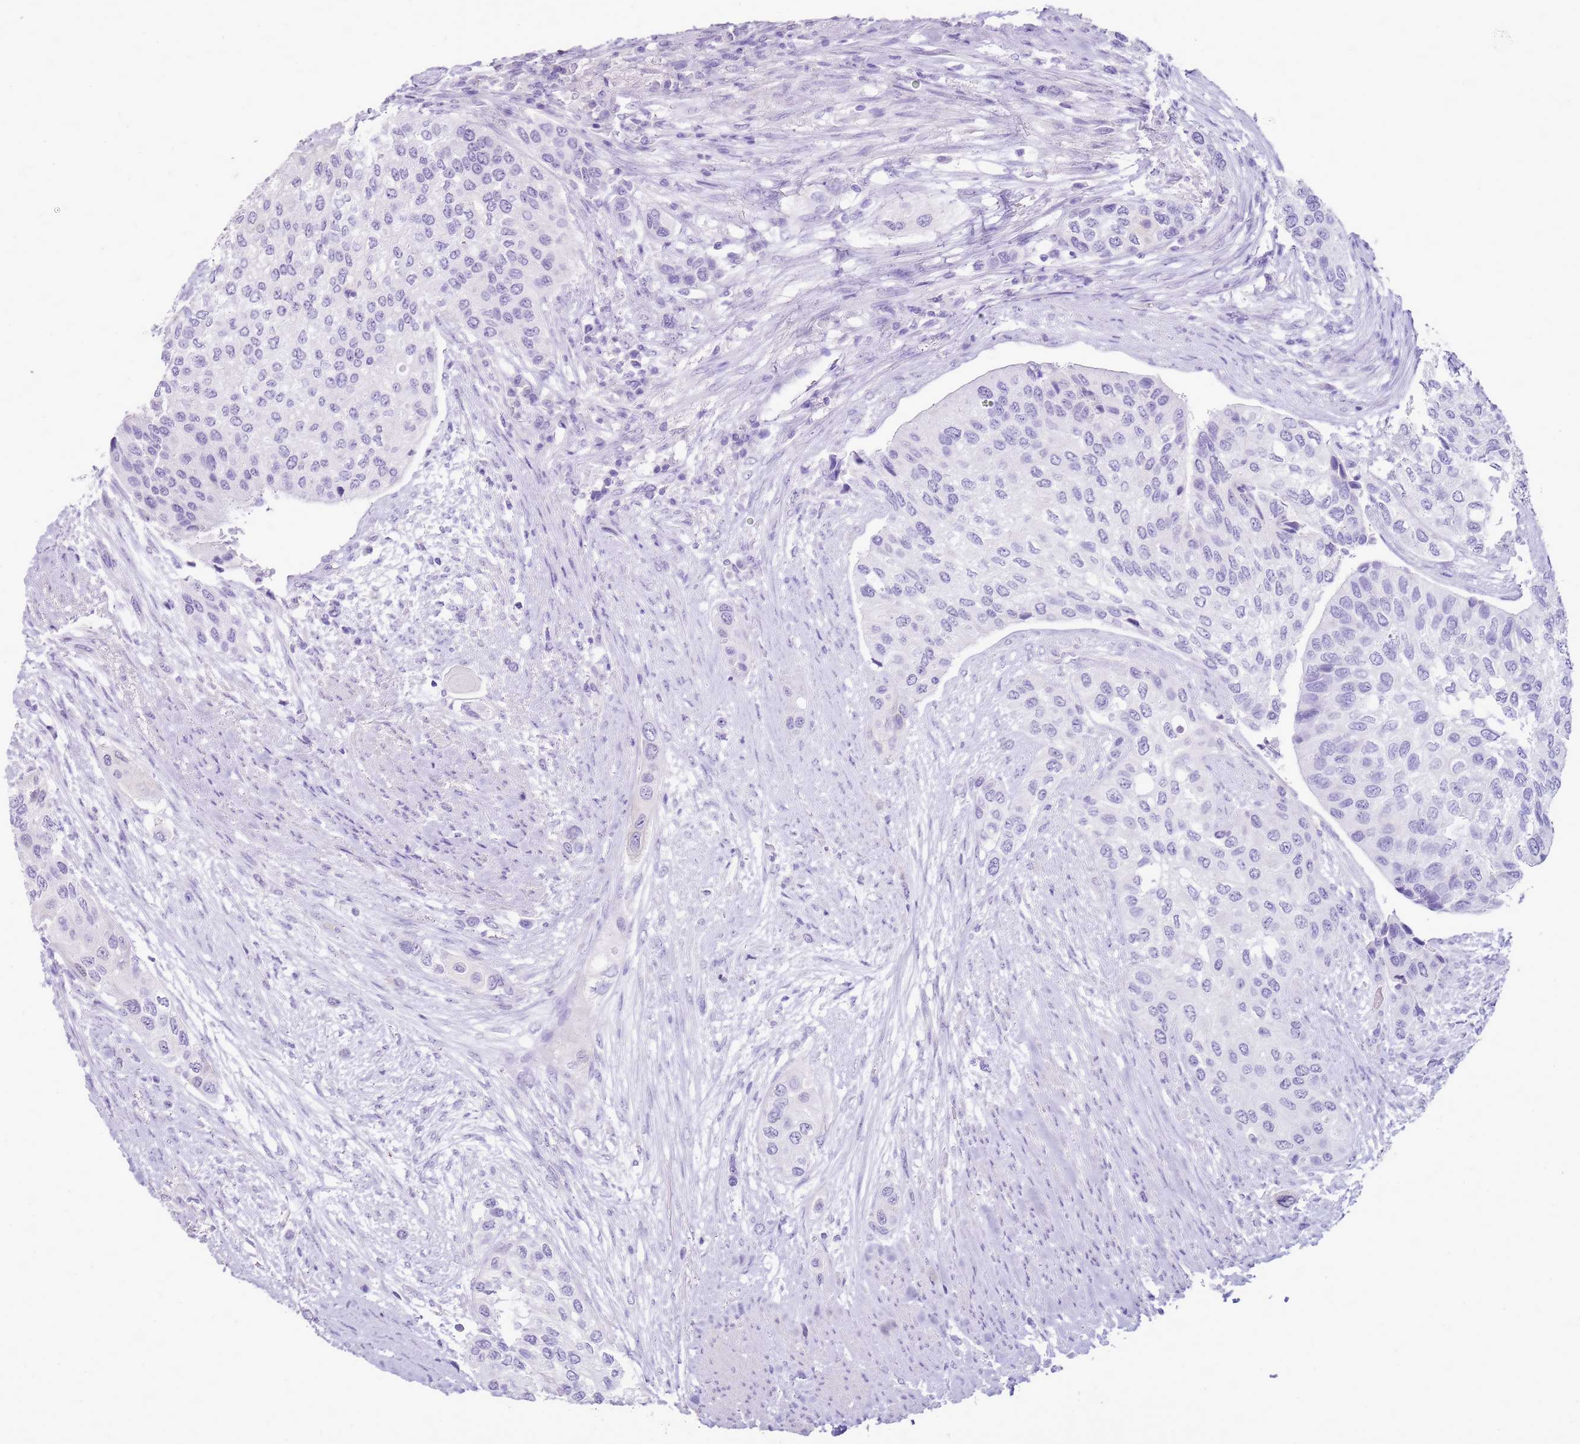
{"staining": {"intensity": "negative", "quantity": "none", "location": "none"}, "tissue": "urothelial cancer", "cell_type": "Tumor cells", "image_type": "cancer", "snomed": [{"axis": "morphology", "description": "Normal tissue, NOS"}, {"axis": "morphology", "description": "Urothelial carcinoma, High grade"}, {"axis": "topography", "description": "Vascular tissue"}, {"axis": "topography", "description": "Urinary bladder"}], "caption": "Immunohistochemistry histopathology image of neoplastic tissue: human urothelial cancer stained with DAB exhibits no significant protein staining in tumor cells.", "gene": "SULT1E1", "patient": {"sex": "female", "age": 56}}